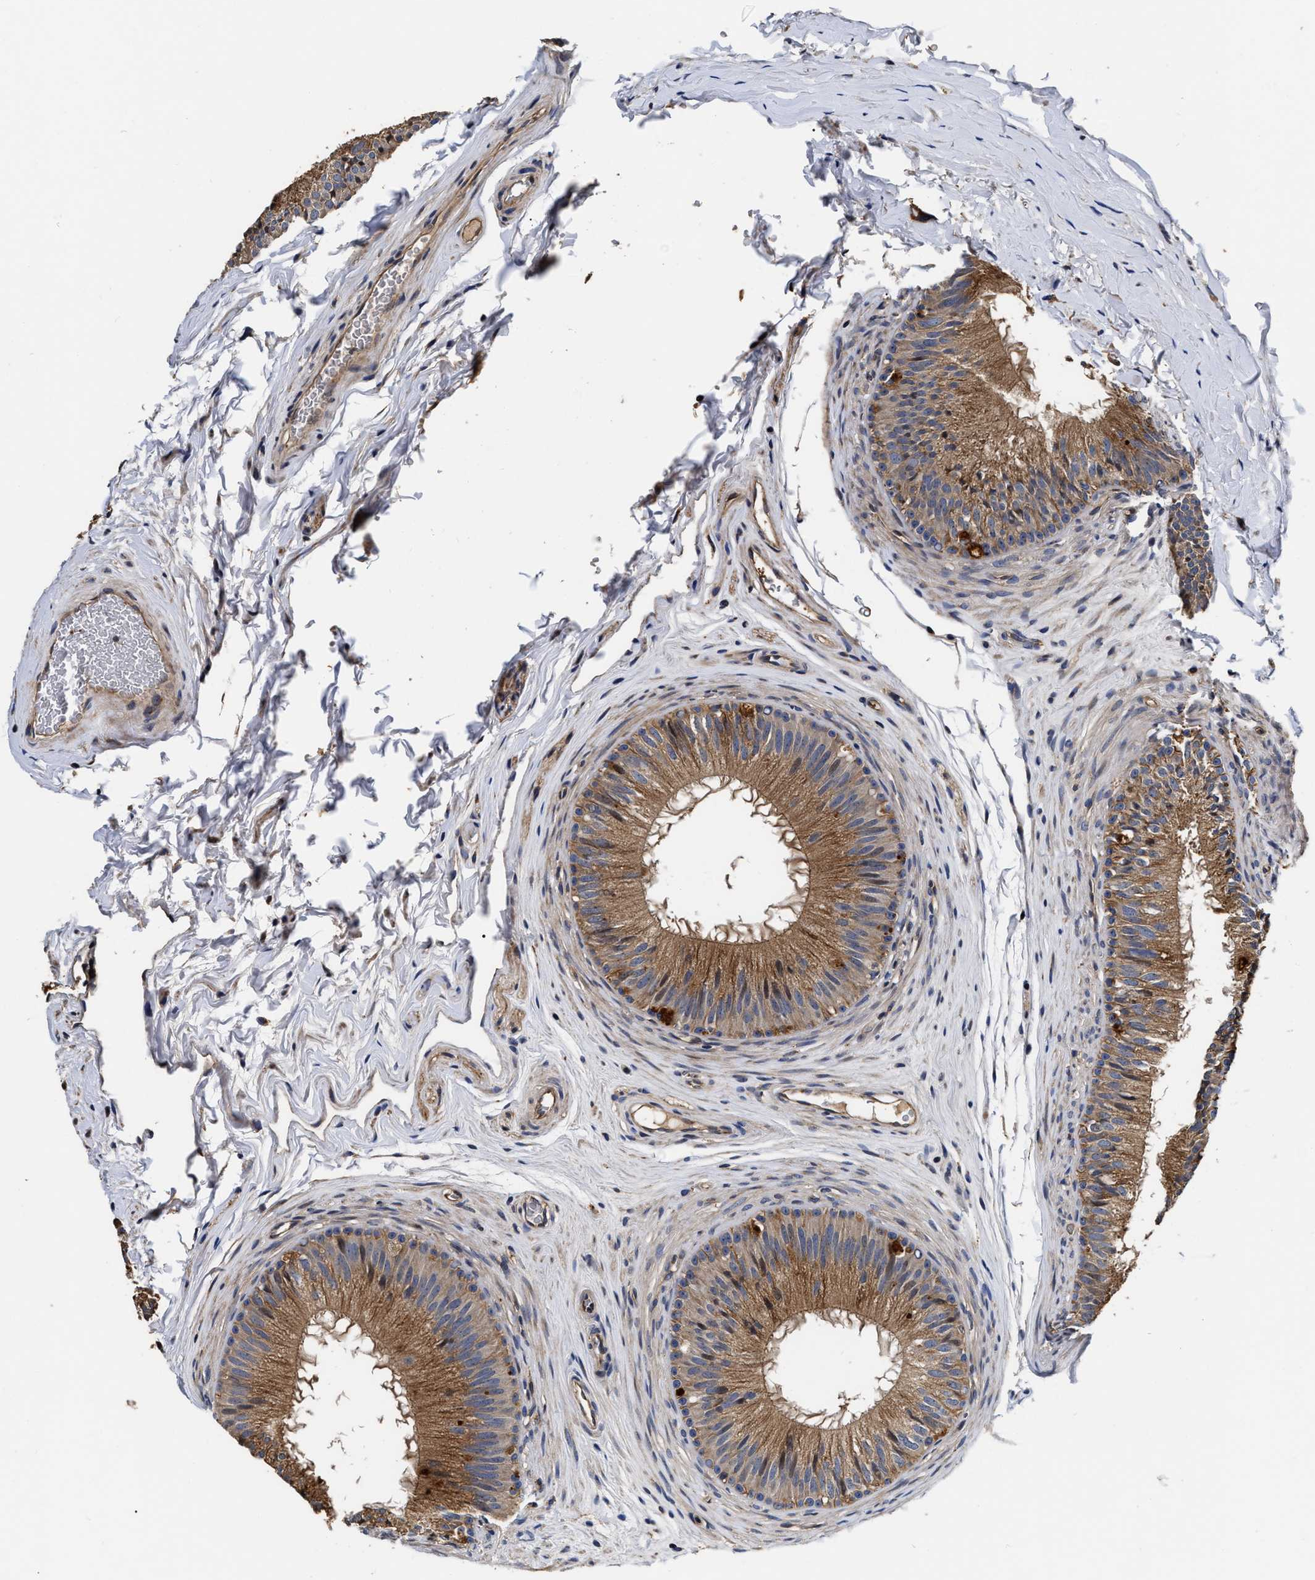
{"staining": {"intensity": "moderate", "quantity": ">75%", "location": "cytoplasmic/membranous"}, "tissue": "epididymis", "cell_type": "Glandular cells", "image_type": "normal", "snomed": [{"axis": "morphology", "description": "Normal tissue, NOS"}, {"axis": "topography", "description": "Testis"}, {"axis": "topography", "description": "Epididymis"}], "caption": "Brown immunohistochemical staining in normal human epididymis reveals moderate cytoplasmic/membranous positivity in approximately >75% of glandular cells.", "gene": "ABCG8", "patient": {"sex": "male", "age": 36}}